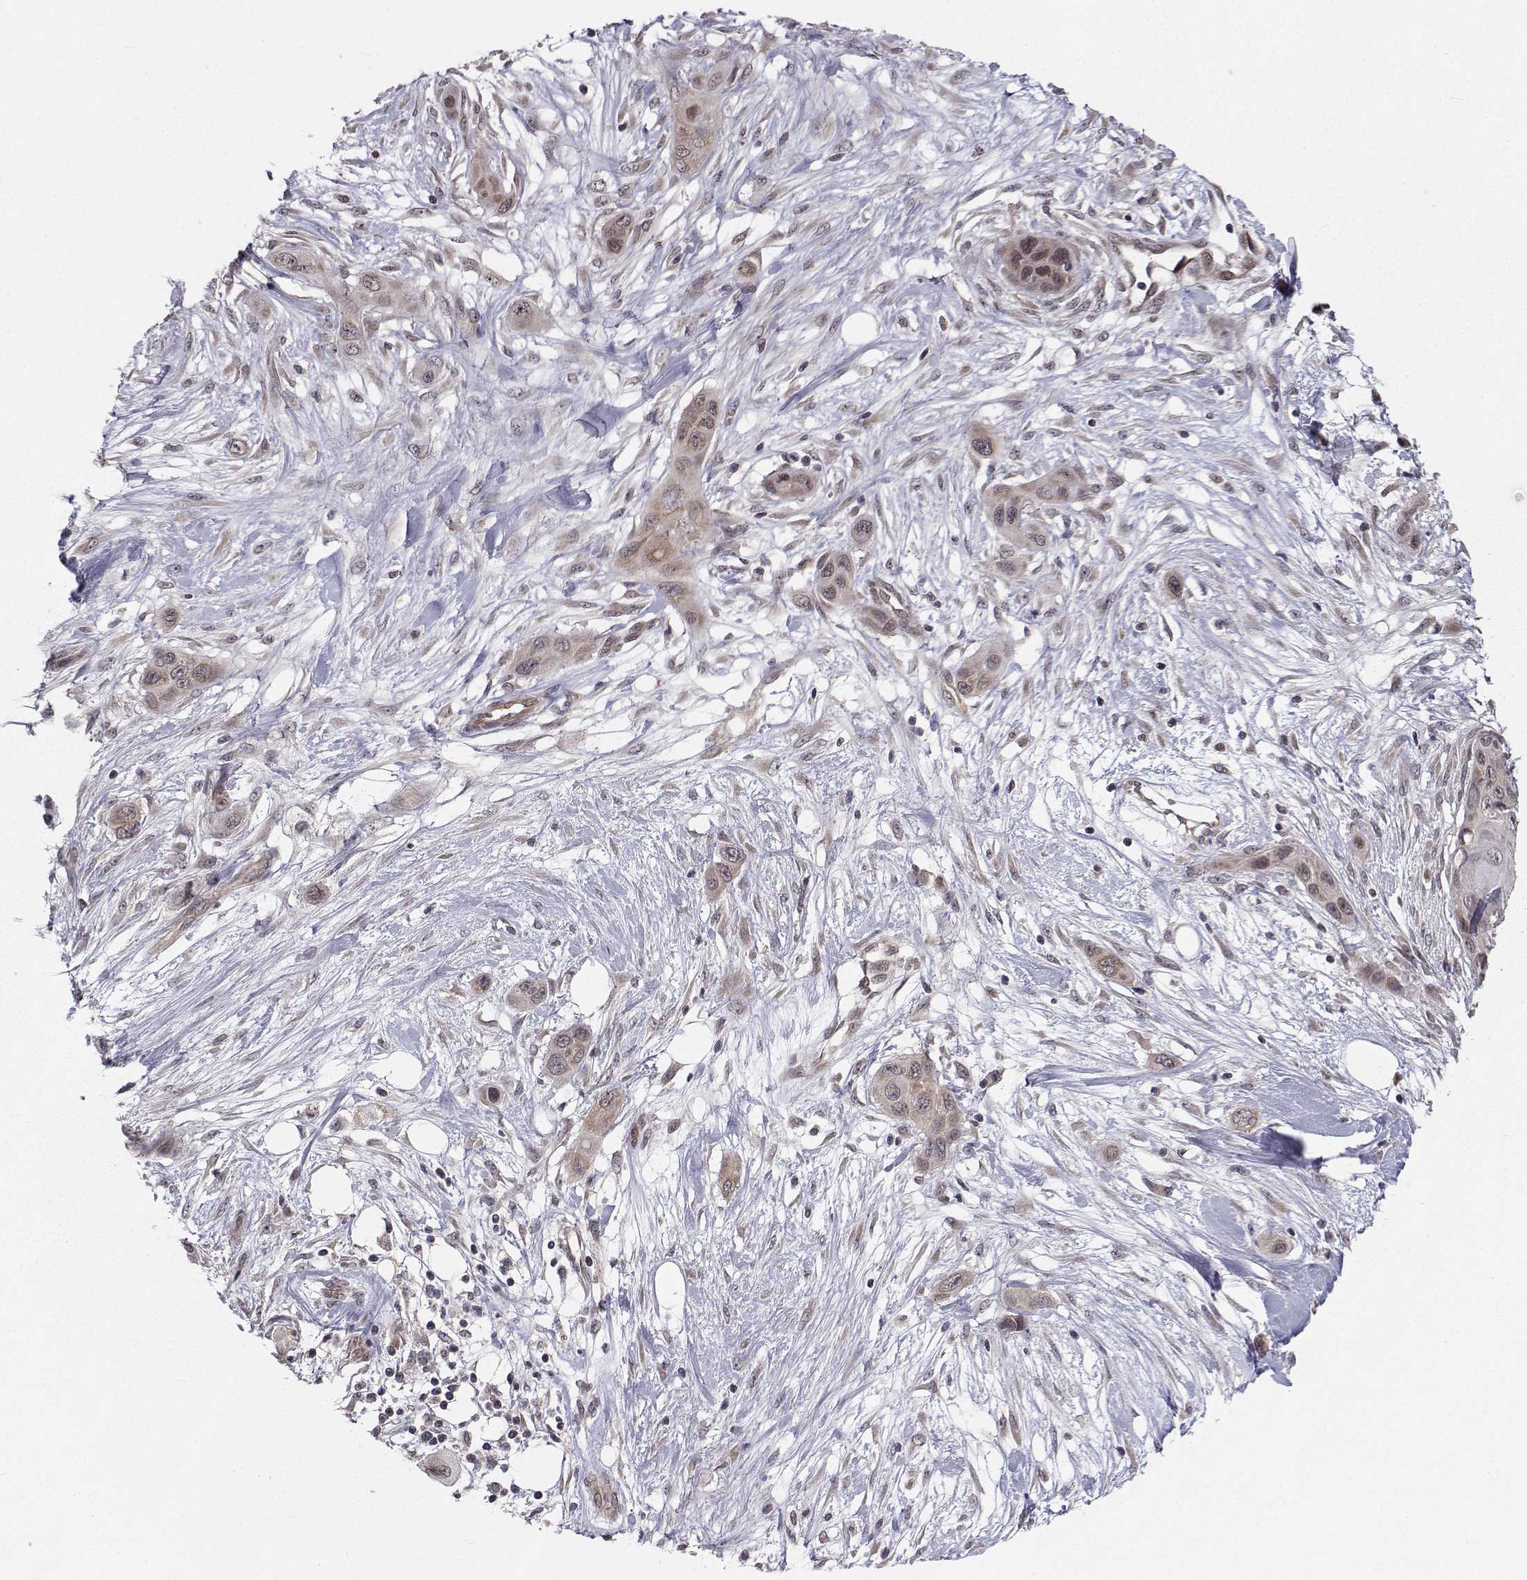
{"staining": {"intensity": "weak", "quantity": ">75%", "location": "cytoplasmic/membranous"}, "tissue": "skin cancer", "cell_type": "Tumor cells", "image_type": "cancer", "snomed": [{"axis": "morphology", "description": "Squamous cell carcinoma, NOS"}, {"axis": "topography", "description": "Skin"}], "caption": "Protein analysis of skin squamous cell carcinoma tissue demonstrates weak cytoplasmic/membranous staining in approximately >75% of tumor cells.", "gene": "PKN2", "patient": {"sex": "male", "age": 79}}